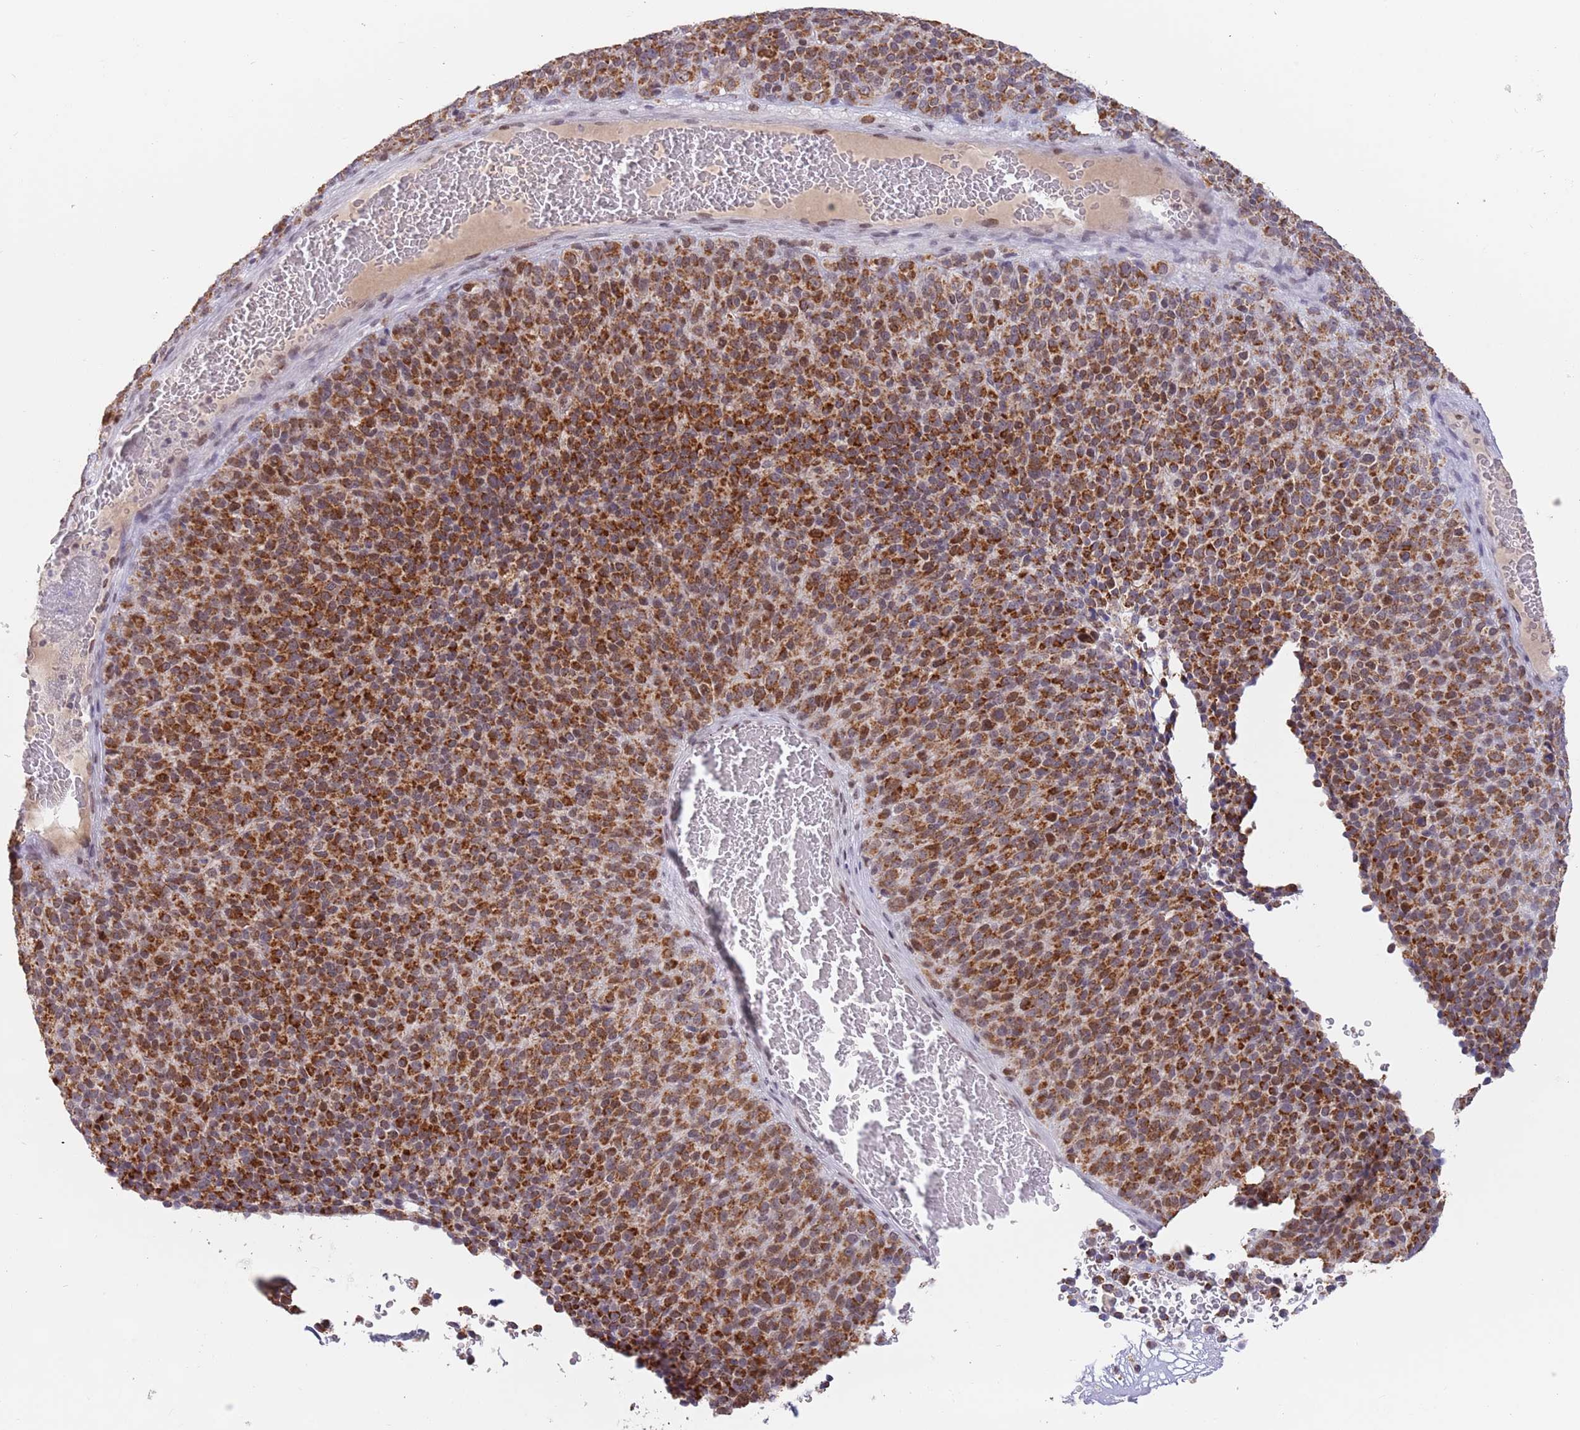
{"staining": {"intensity": "strong", "quantity": ">75%", "location": "cytoplasmic/membranous"}, "tissue": "melanoma", "cell_type": "Tumor cells", "image_type": "cancer", "snomed": [{"axis": "morphology", "description": "Malignant melanoma, Metastatic site"}, {"axis": "topography", "description": "Brain"}], "caption": "A brown stain labels strong cytoplasmic/membranous staining of a protein in malignant melanoma (metastatic site) tumor cells.", "gene": "TIMM13", "patient": {"sex": "female", "age": 56}}